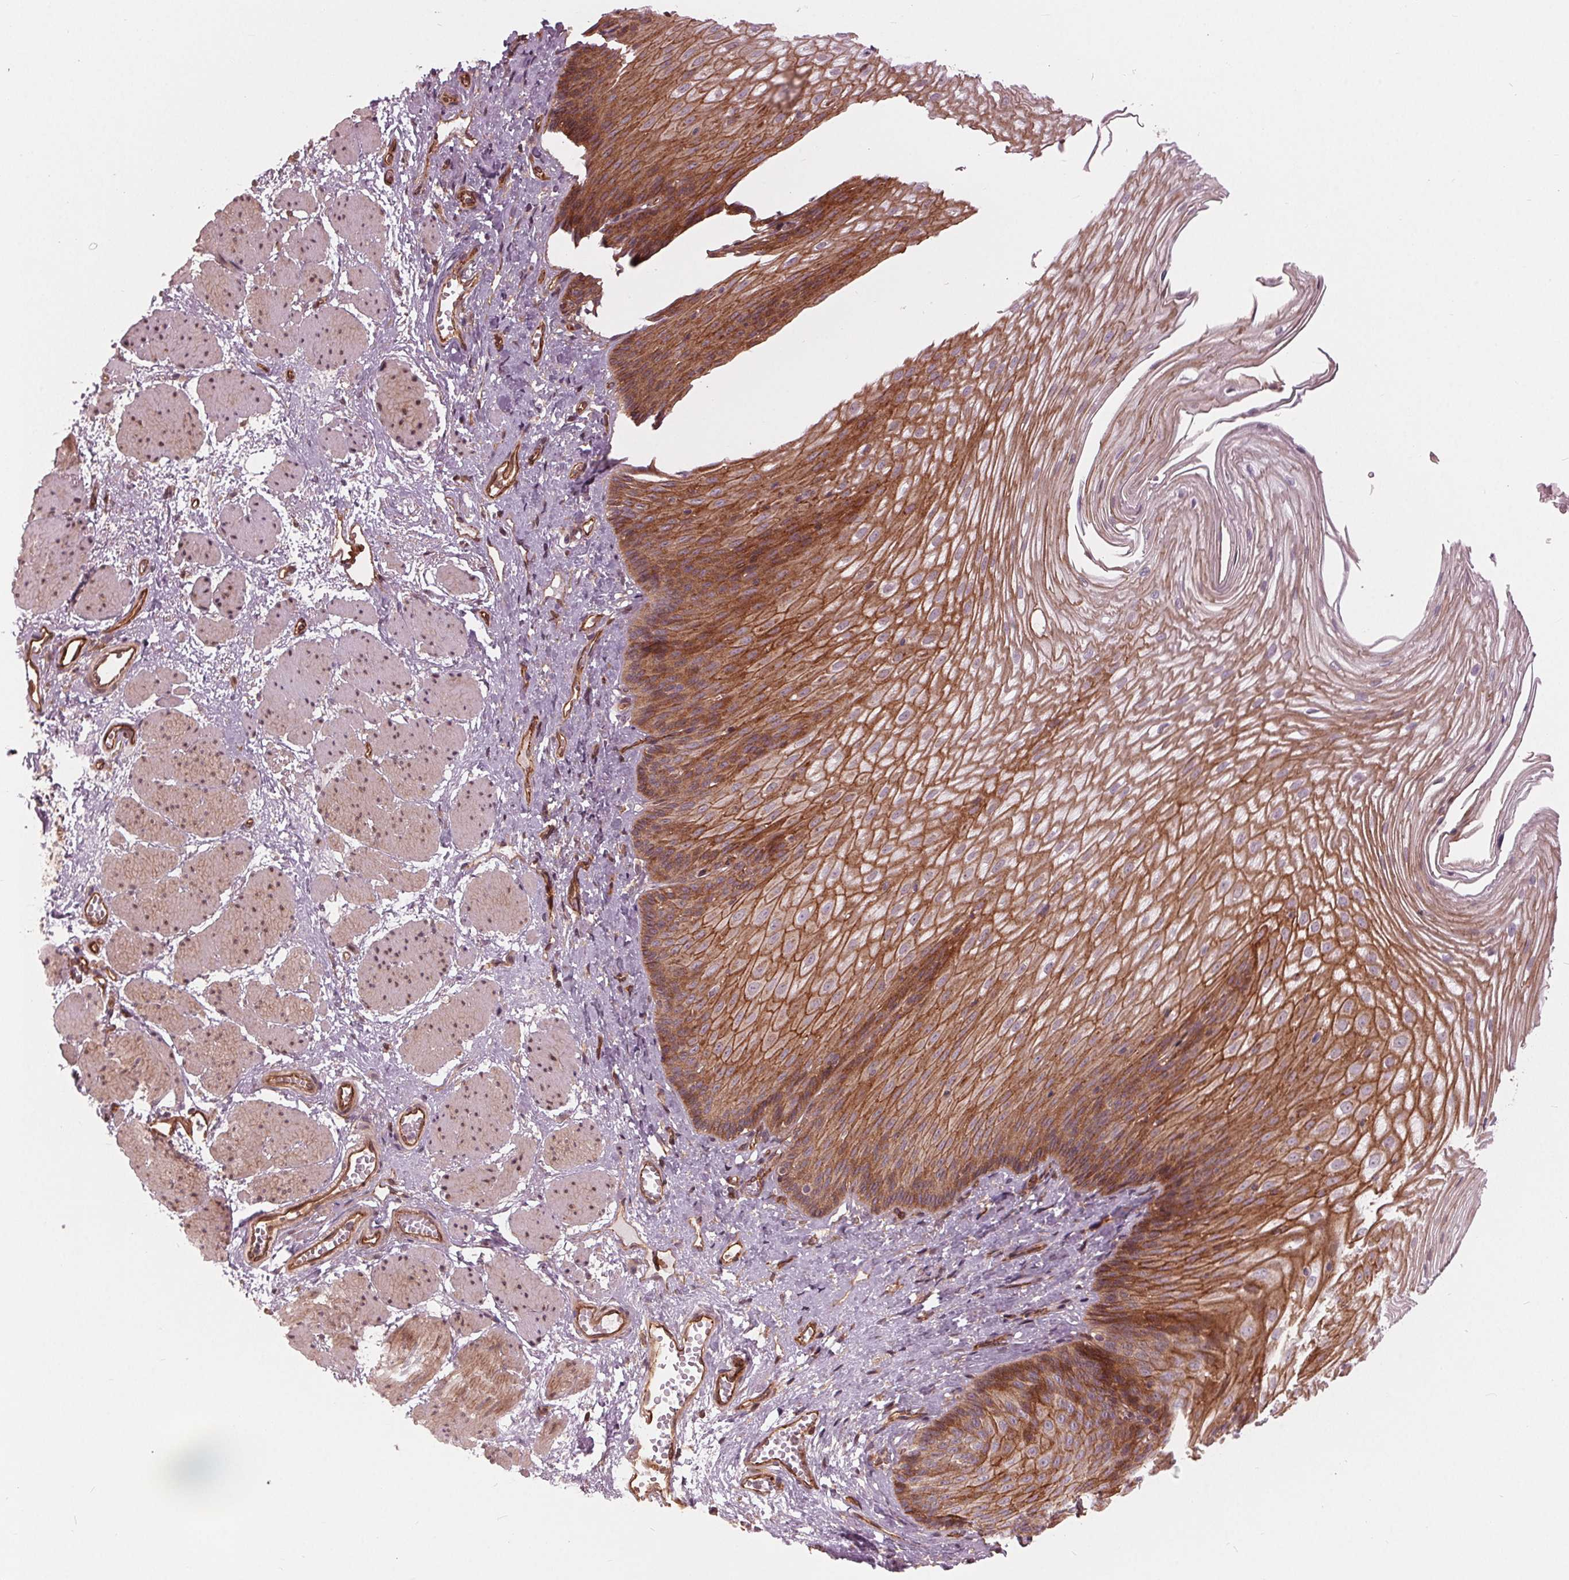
{"staining": {"intensity": "moderate", "quantity": ">75%", "location": "cytoplasmic/membranous"}, "tissue": "esophagus", "cell_type": "Squamous epithelial cells", "image_type": "normal", "snomed": [{"axis": "morphology", "description": "Normal tissue, NOS"}, {"axis": "topography", "description": "Esophagus"}], "caption": "DAB (3,3'-diaminobenzidine) immunohistochemical staining of unremarkable esophagus displays moderate cytoplasmic/membranous protein positivity in about >75% of squamous epithelial cells.", "gene": "TXNIP", "patient": {"sex": "male", "age": 62}}